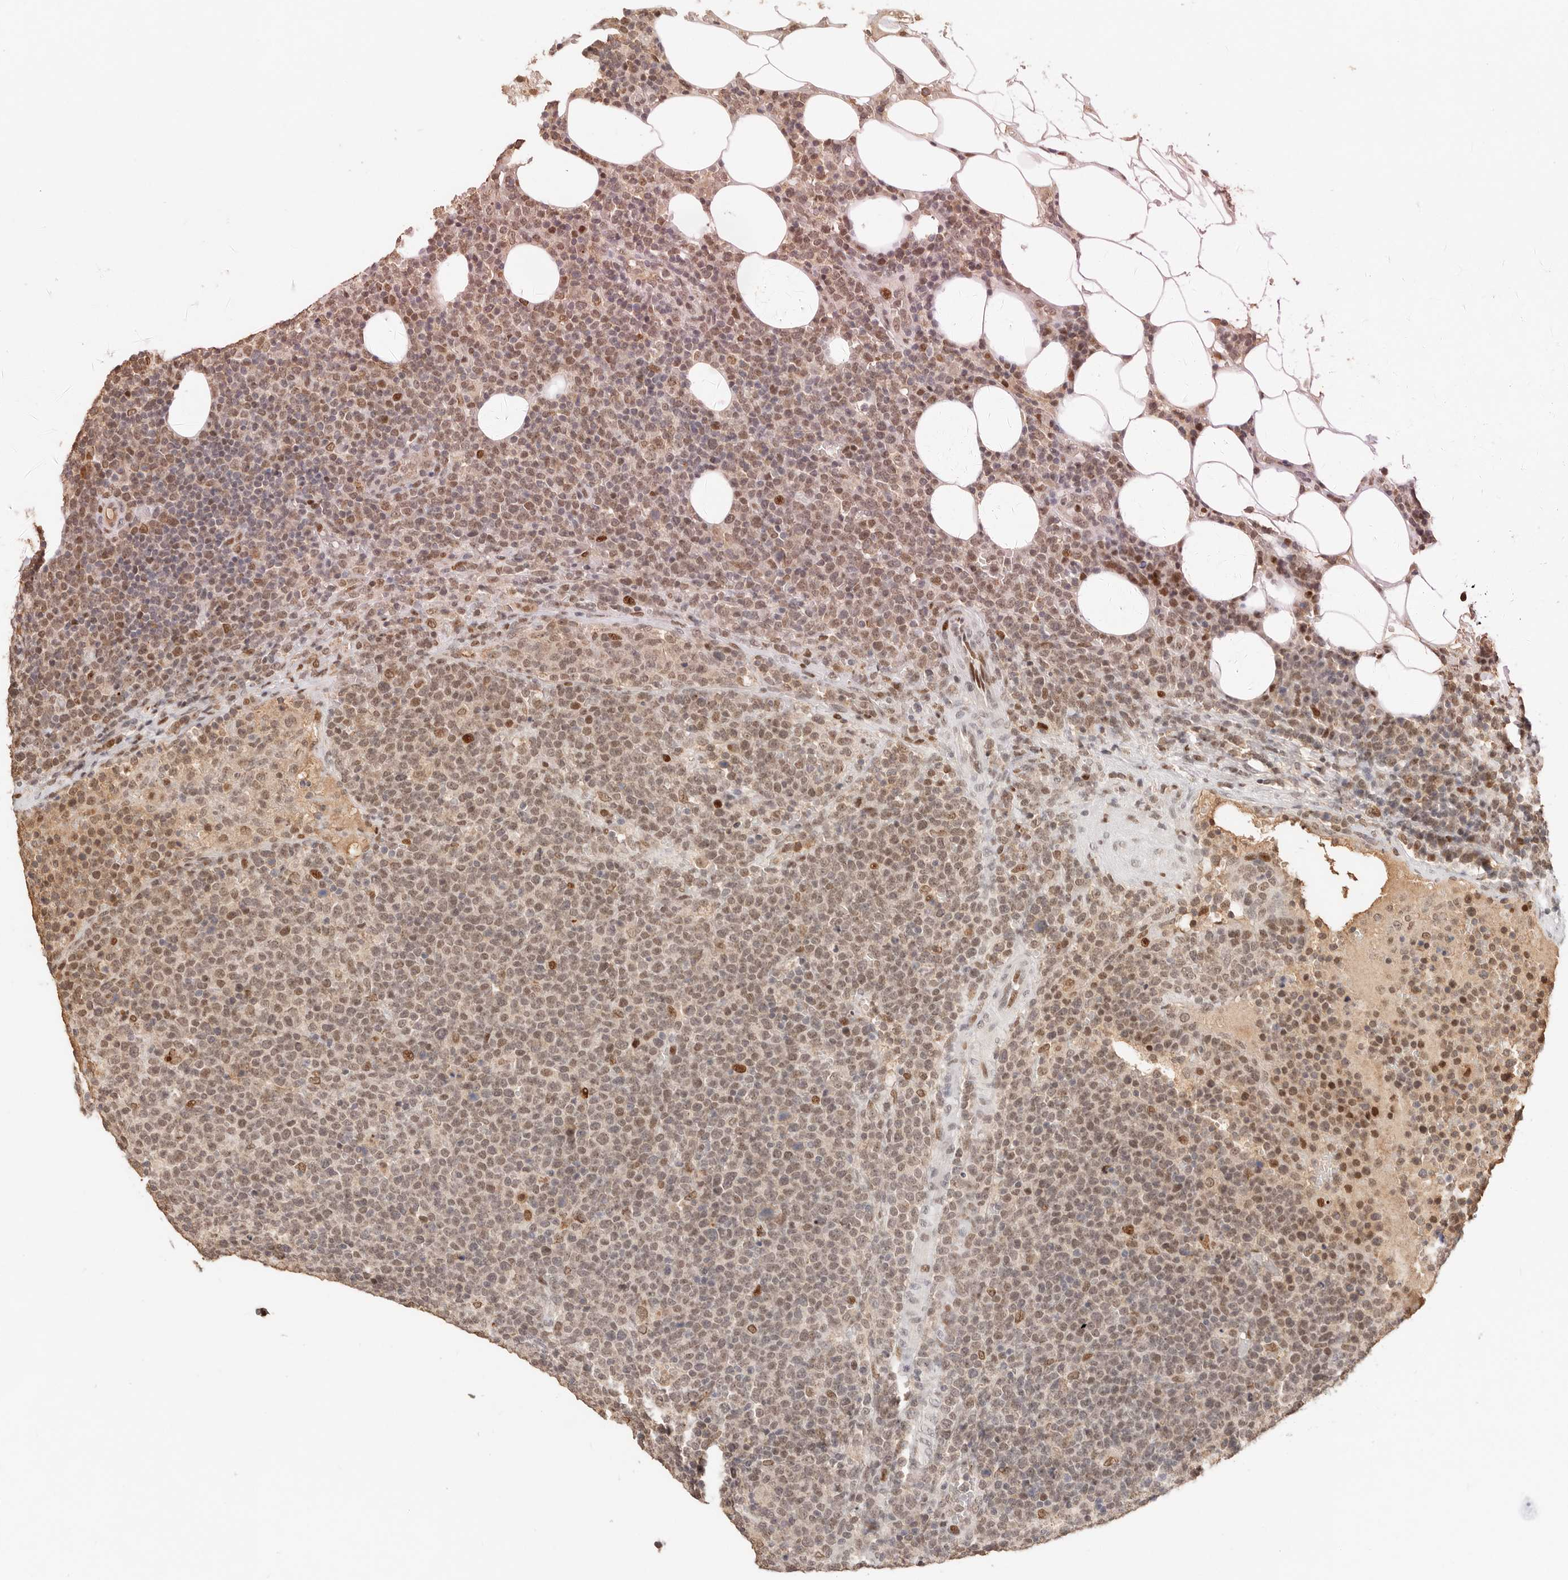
{"staining": {"intensity": "moderate", "quantity": ">75%", "location": "nuclear"}, "tissue": "lymphoma", "cell_type": "Tumor cells", "image_type": "cancer", "snomed": [{"axis": "morphology", "description": "Malignant lymphoma, non-Hodgkin's type, High grade"}, {"axis": "topography", "description": "Lymph node"}], "caption": "Human high-grade malignant lymphoma, non-Hodgkin's type stained with a protein marker demonstrates moderate staining in tumor cells.", "gene": "NPAS2", "patient": {"sex": "male", "age": 61}}